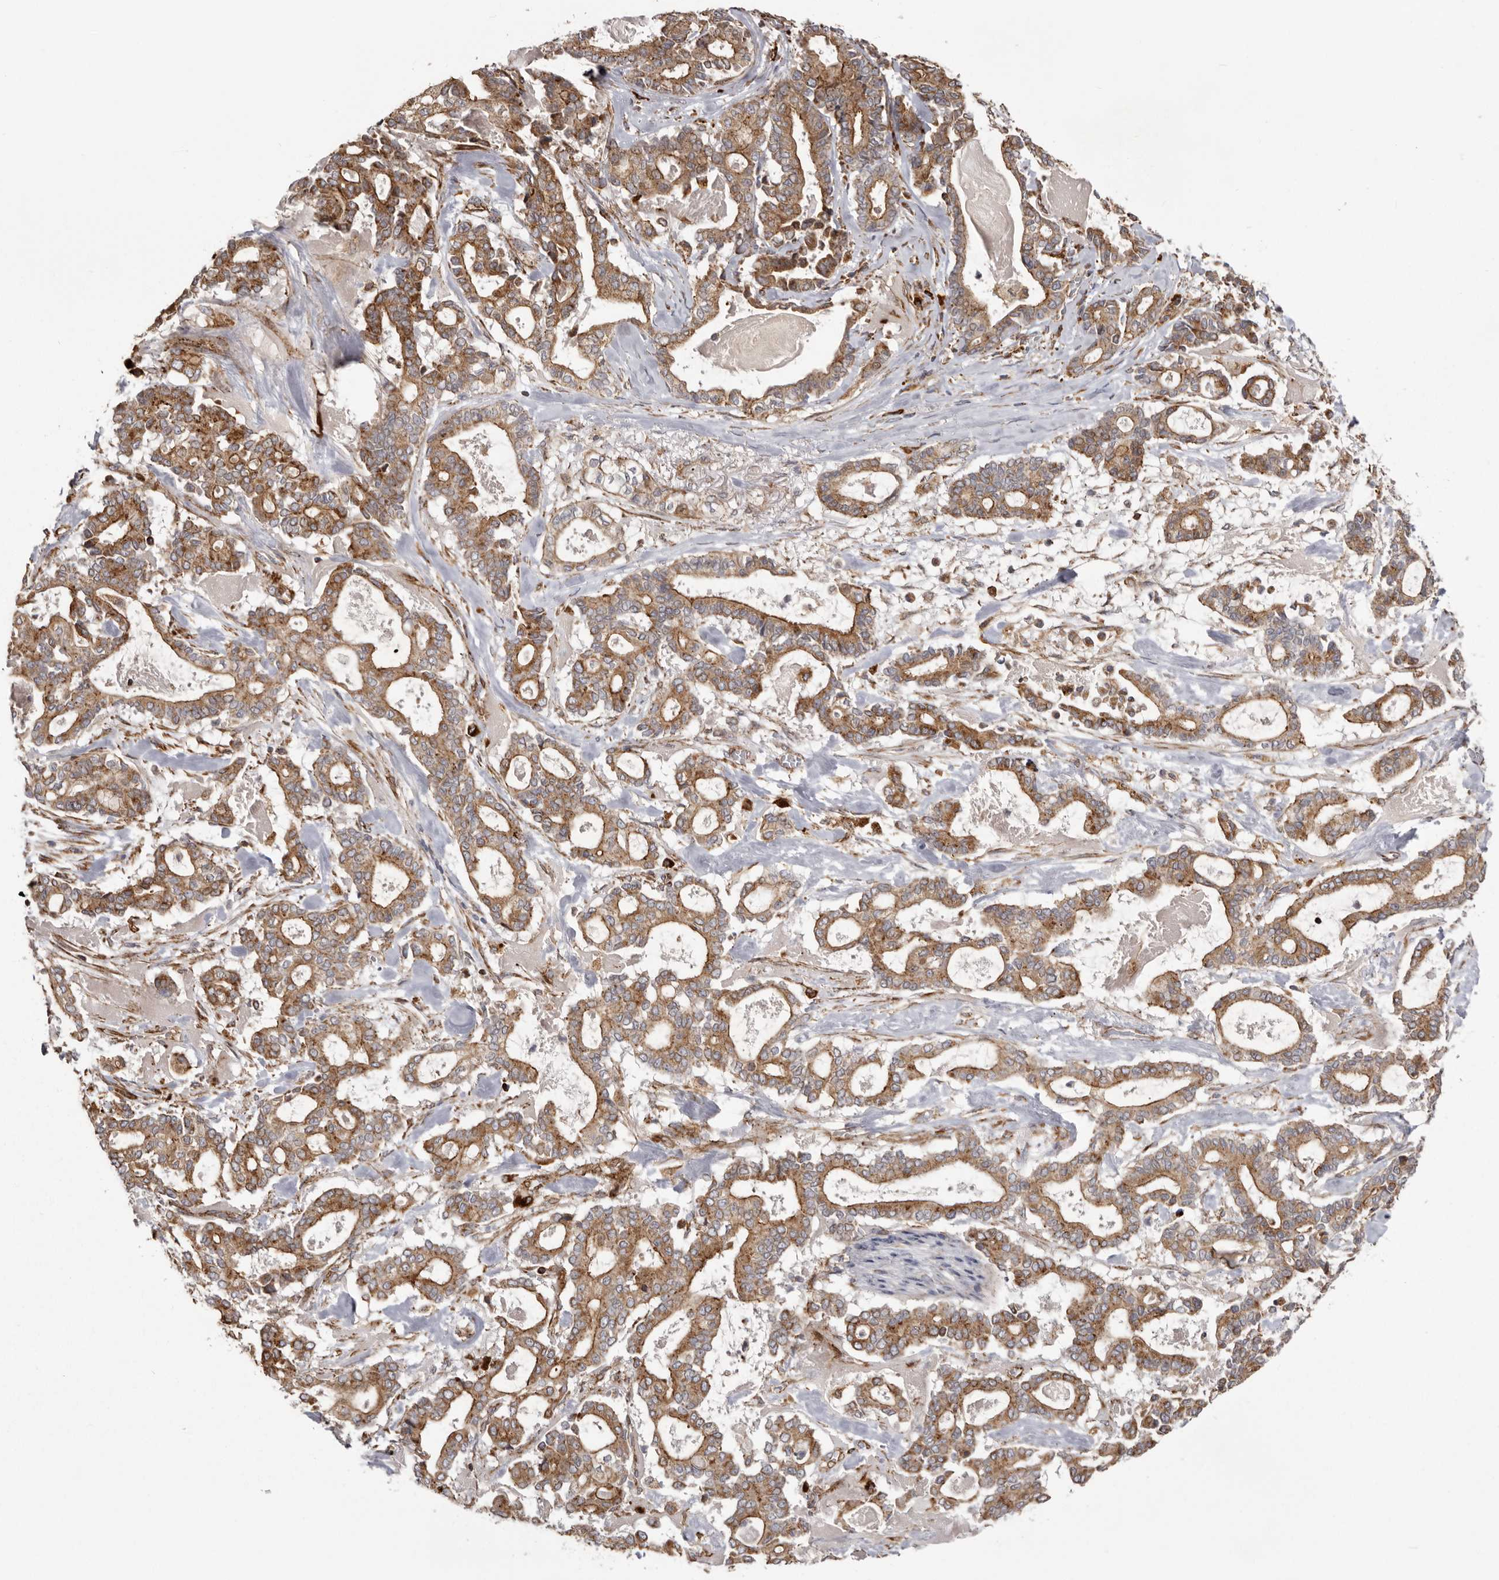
{"staining": {"intensity": "moderate", "quantity": ">75%", "location": "cytoplasmic/membranous"}, "tissue": "pancreatic cancer", "cell_type": "Tumor cells", "image_type": "cancer", "snomed": [{"axis": "morphology", "description": "Adenocarcinoma, NOS"}, {"axis": "topography", "description": "Pancreas"}], "caption": "Immunohistochemistry (IHC) (DAB) staining of pancreatic cancer (adenocarcinoma) shows moderate cytoplasmic/membranous protein staining in about >75% of tumor cells.", "gene": "NUP43", "patient": {"sex": "male", "age": 63}}